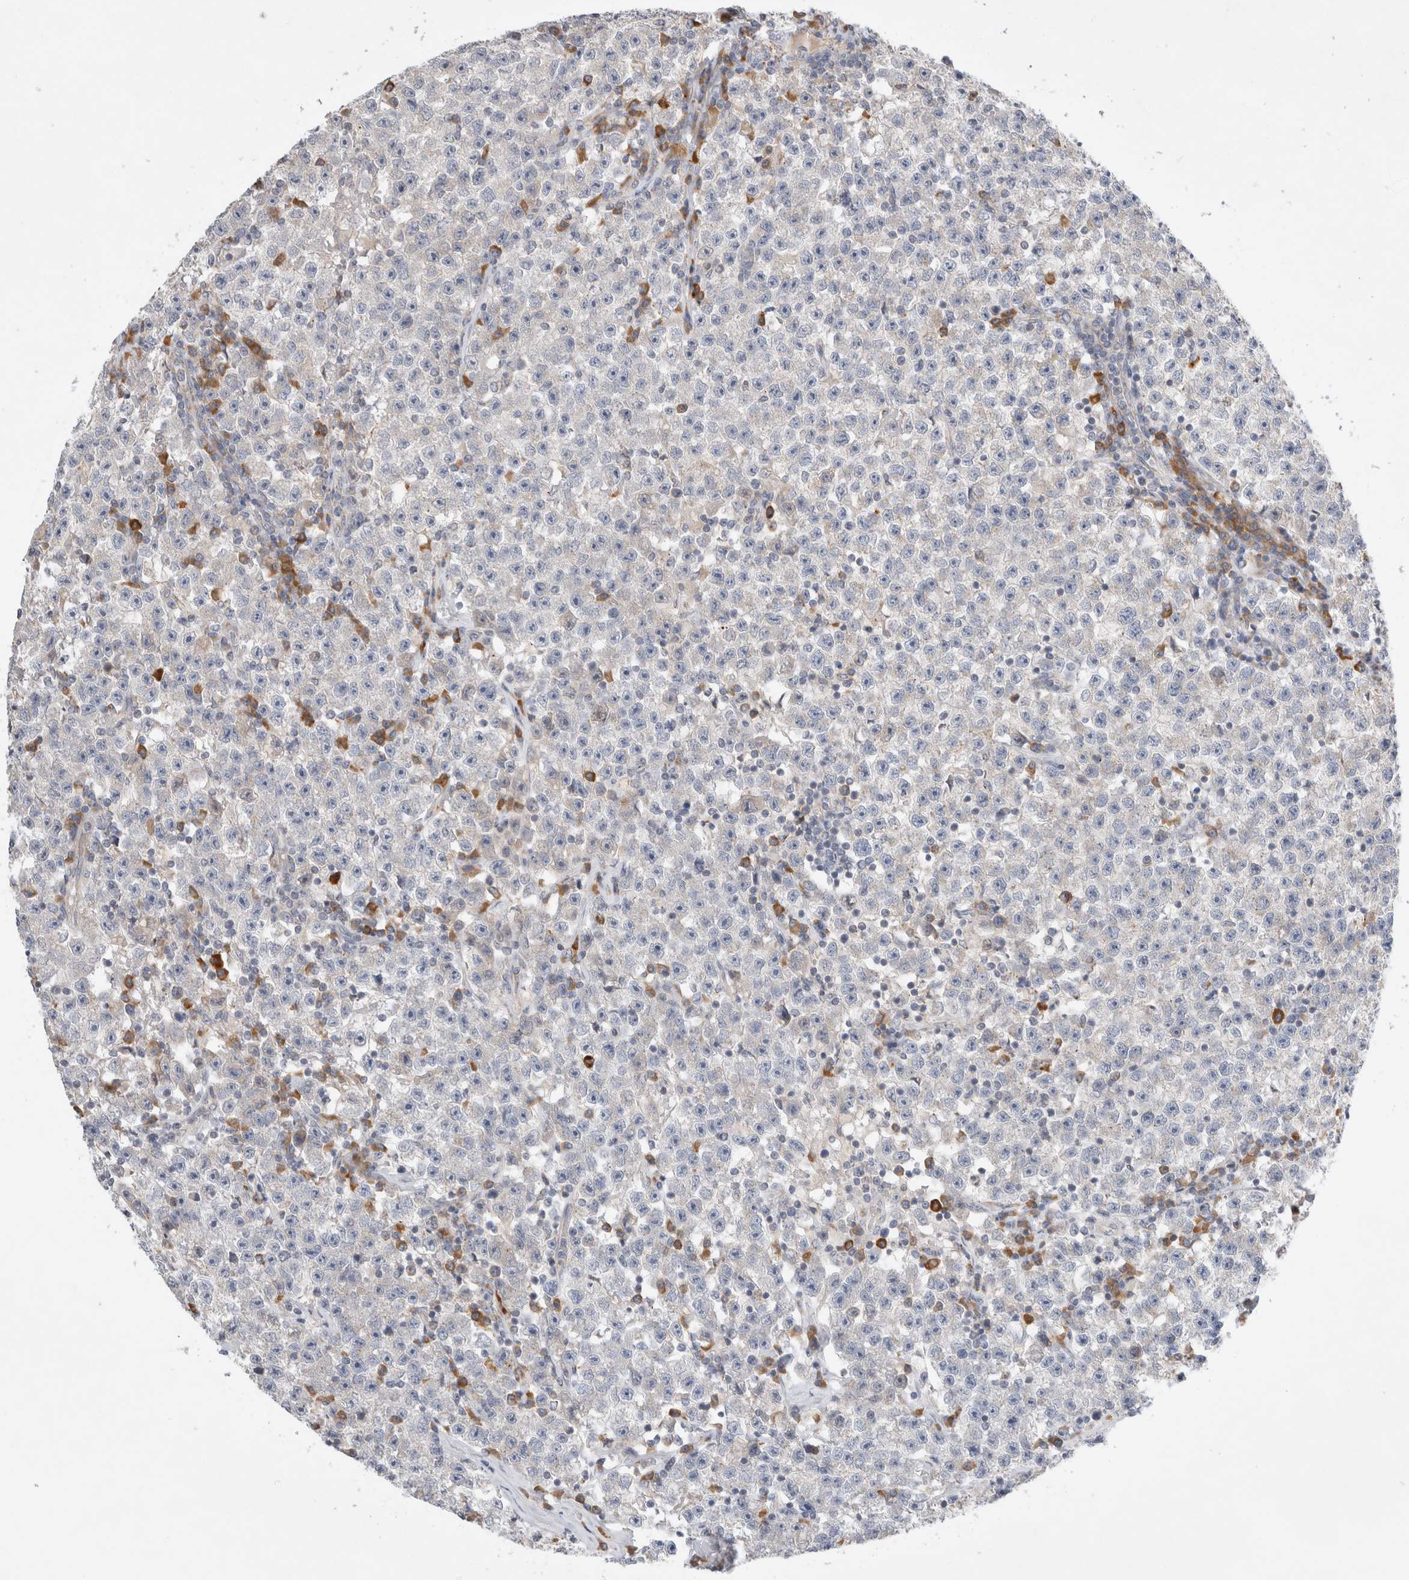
{"staining": {"intensity": "negative", "quantity": "none", "location": "none"}, "tissue": "testis cancer", "cell_type": "Tumor cells", "image_type": "cancer", "snomed": [{"axis": "morphology", "description": "Seminoma, NOS"}, {"axis": "topography", "description": "Testis"}], "caption": "Immunohistochemistry (IHC) micrograph of human seminoma (testis) stained for a protein (brown), which shows no staining in tumor cells.", "gene": "NEDD4L", "patient": {"sex": "male", "age": 22}}